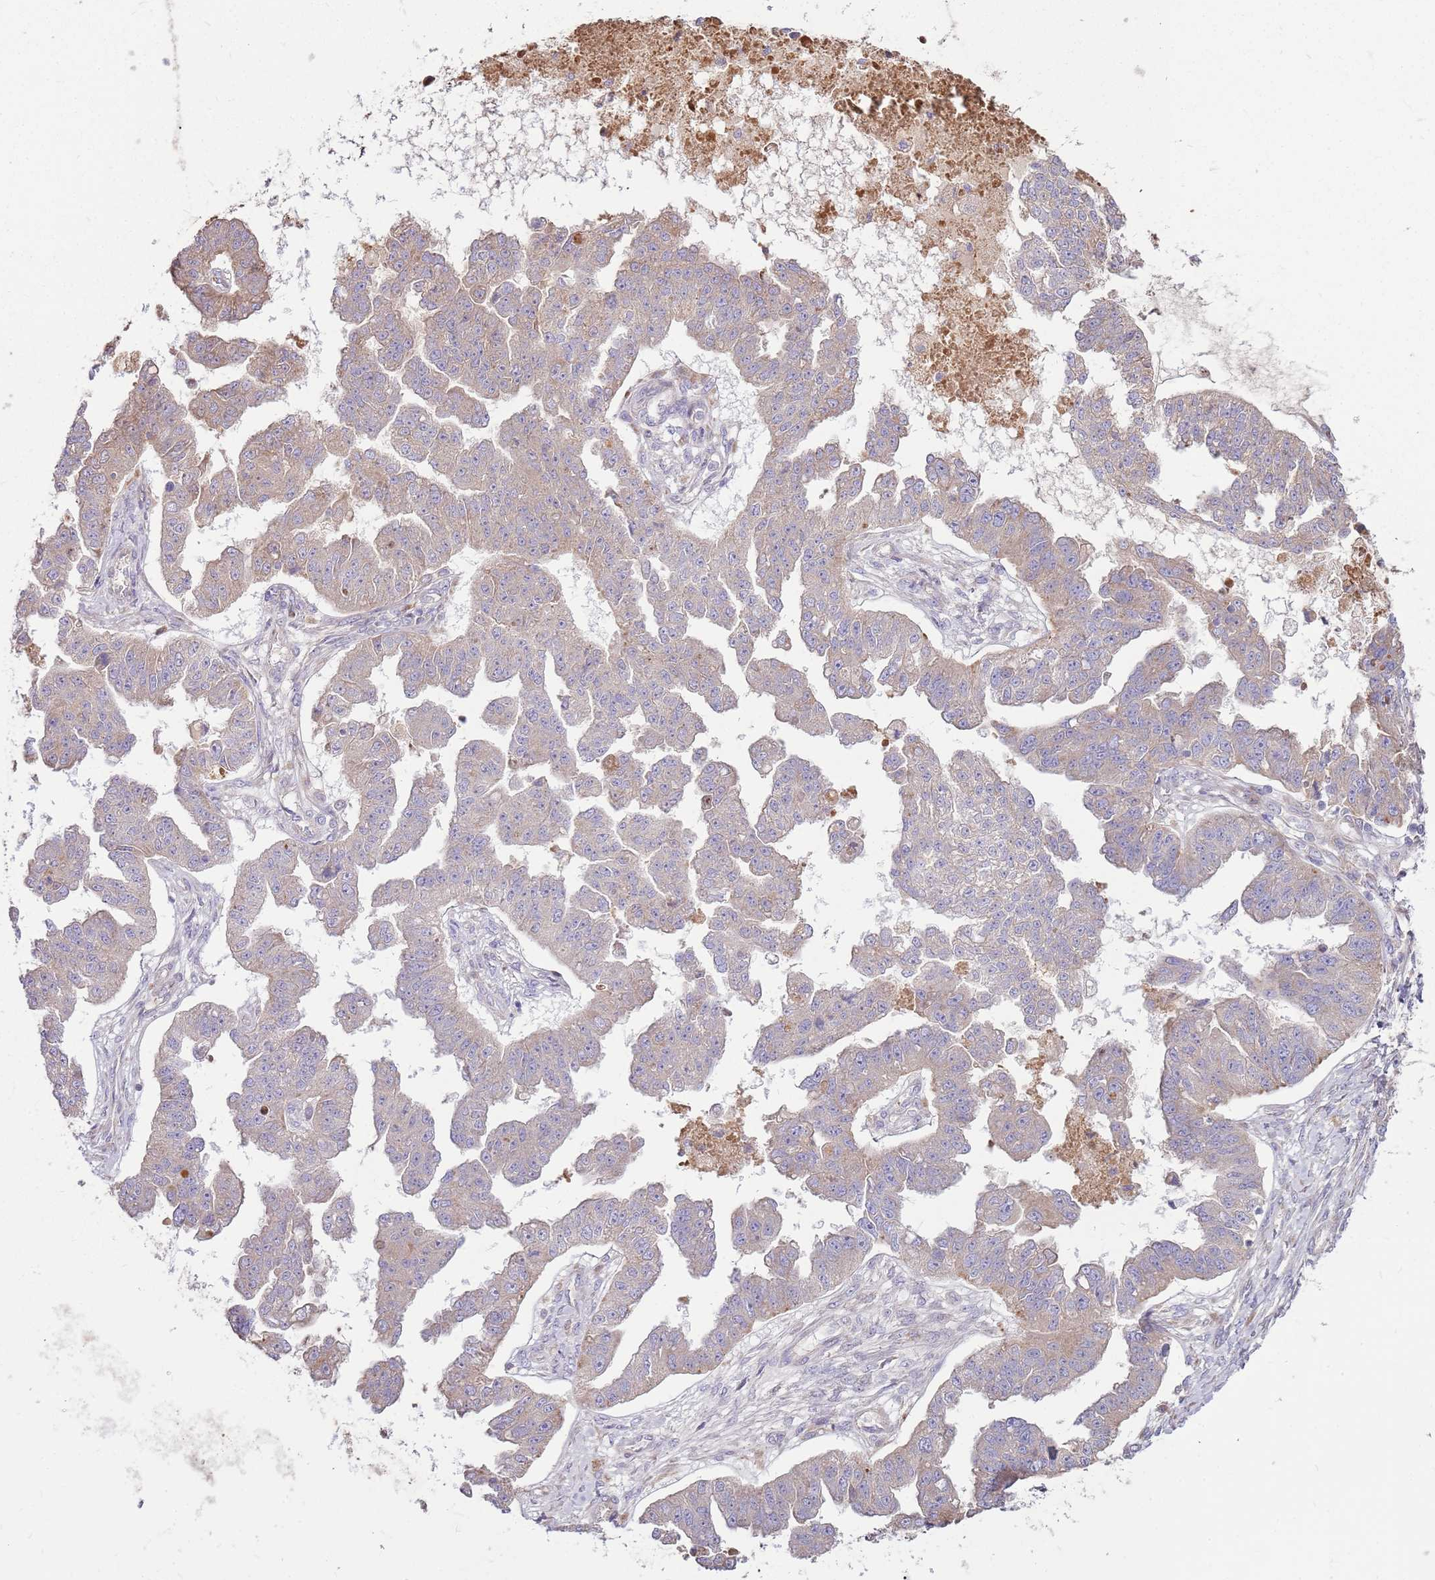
{"staining": {"intensity": "weak", "quantity": ">75%", "location": "cytoplasmic/membranous"}, "tissue": "ovarian cancer", "cell_type": "Tumor cells", "image_type": "cancer", "snomed": [{"axis": "morphology", "description": "Cystadenocarcinoma, serous, NOS"}, {"axis": "topography", "description": "Ovary"}], "caption": "A high-resolution image shows immunohistochemistry (IHC) staining of ovarian serous cystadenocarcinoma, which reveals weak cytoplasmic/membranous expression in about >75% of tumor cells.", "gene": "EMC1", "patient": {"sex": "female", "age": 58}}